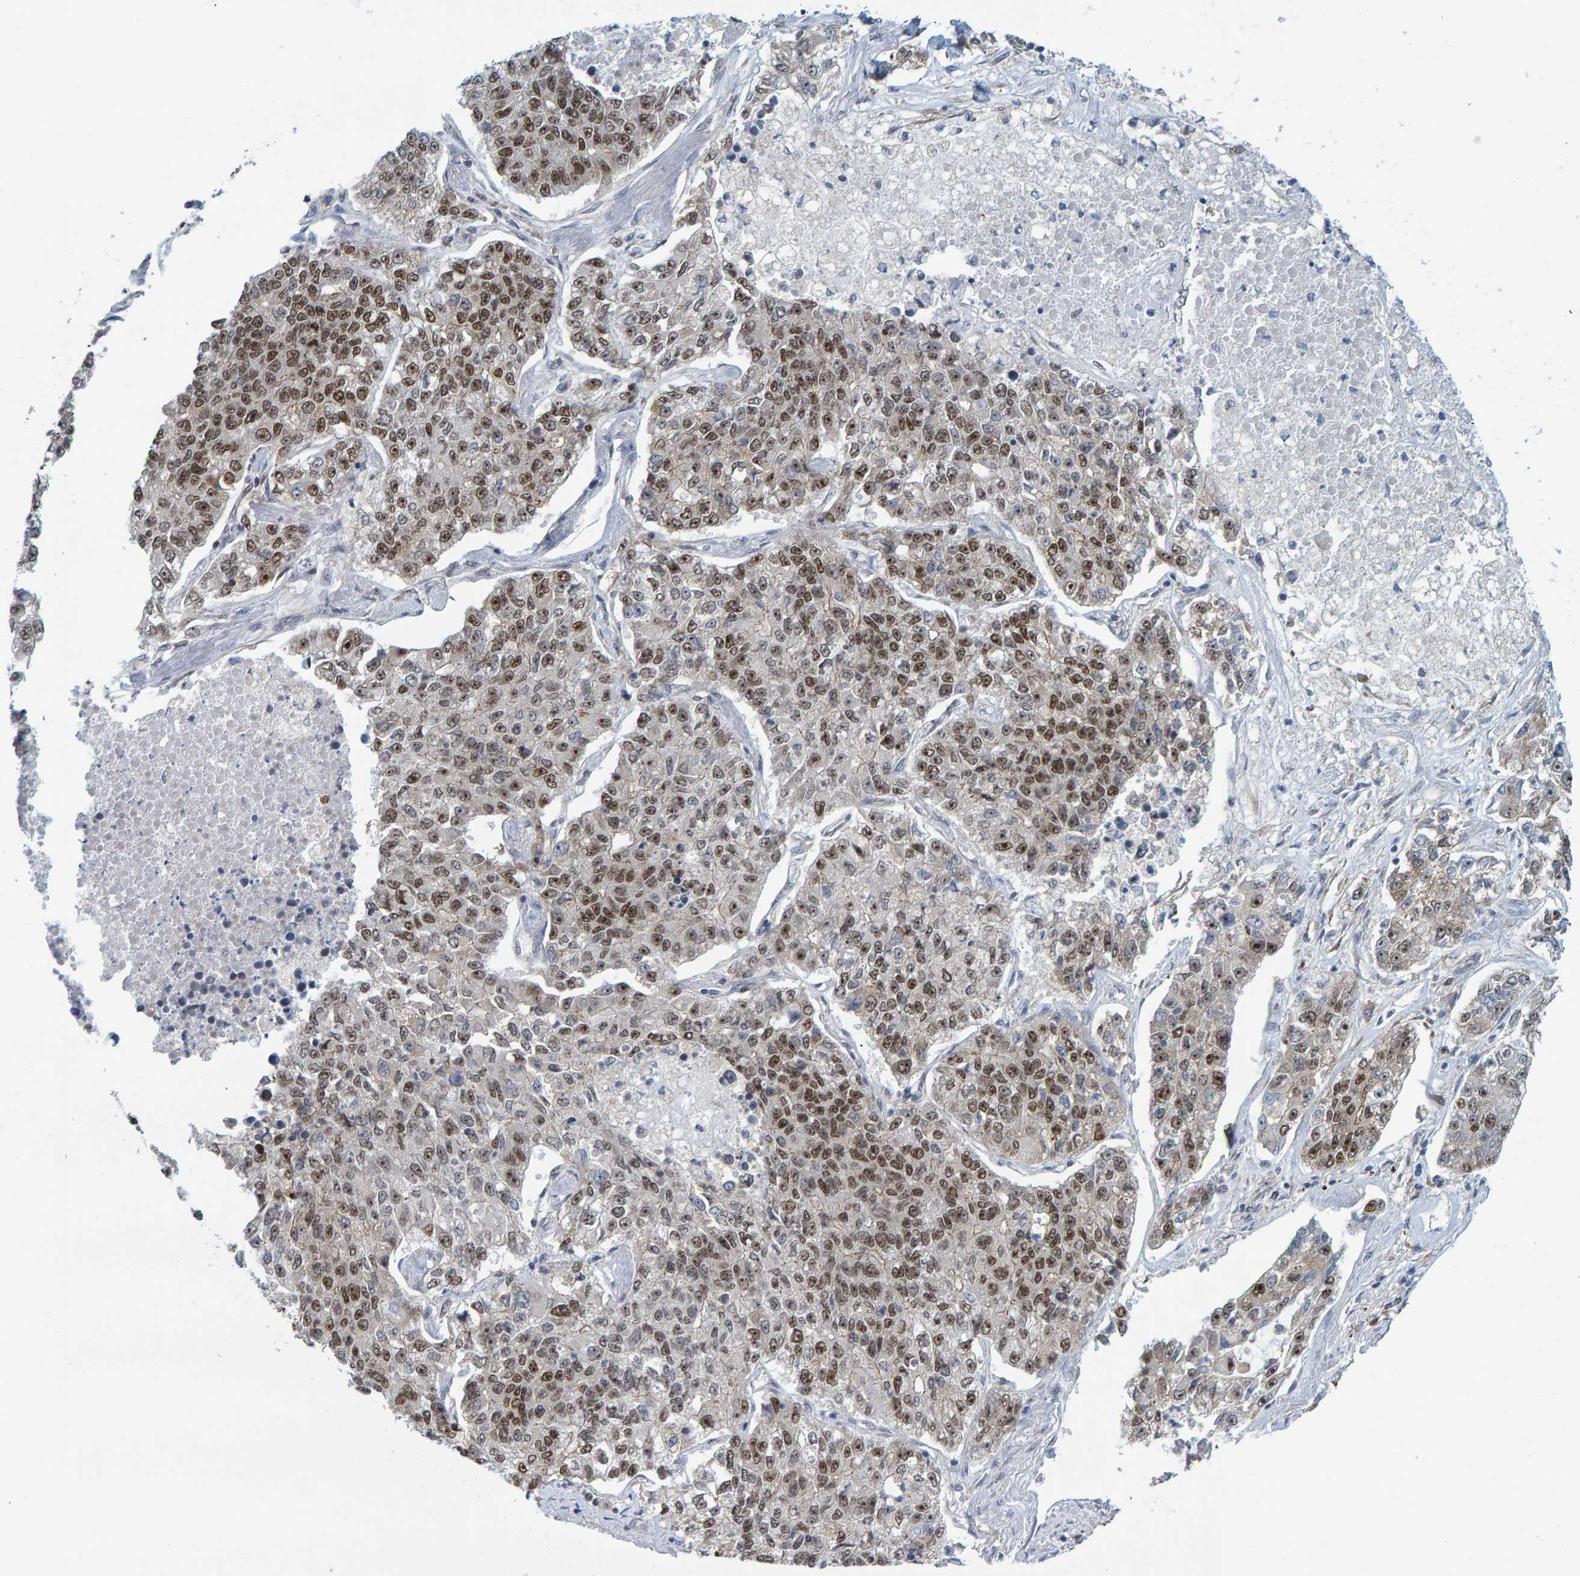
{"staining": {"intensity": "moderate", "quantity": ">75%", "location": "nuclear"}, "tissue": "lung cancer", "cell_type": "Tumor cells", "image_type": "cancer", "snomed": [{"axis": "morphology", "description": "Adenocarcinoma, NOS"}, {"axis": "topography", "description": "Lung"}], "caption": "A brown stain labels moderate nuclear positivity of a protein in lung adenocarcinoma tumor cells.", "gene": "POLR1E", "patient": {"sex": "male", "age": 49}}